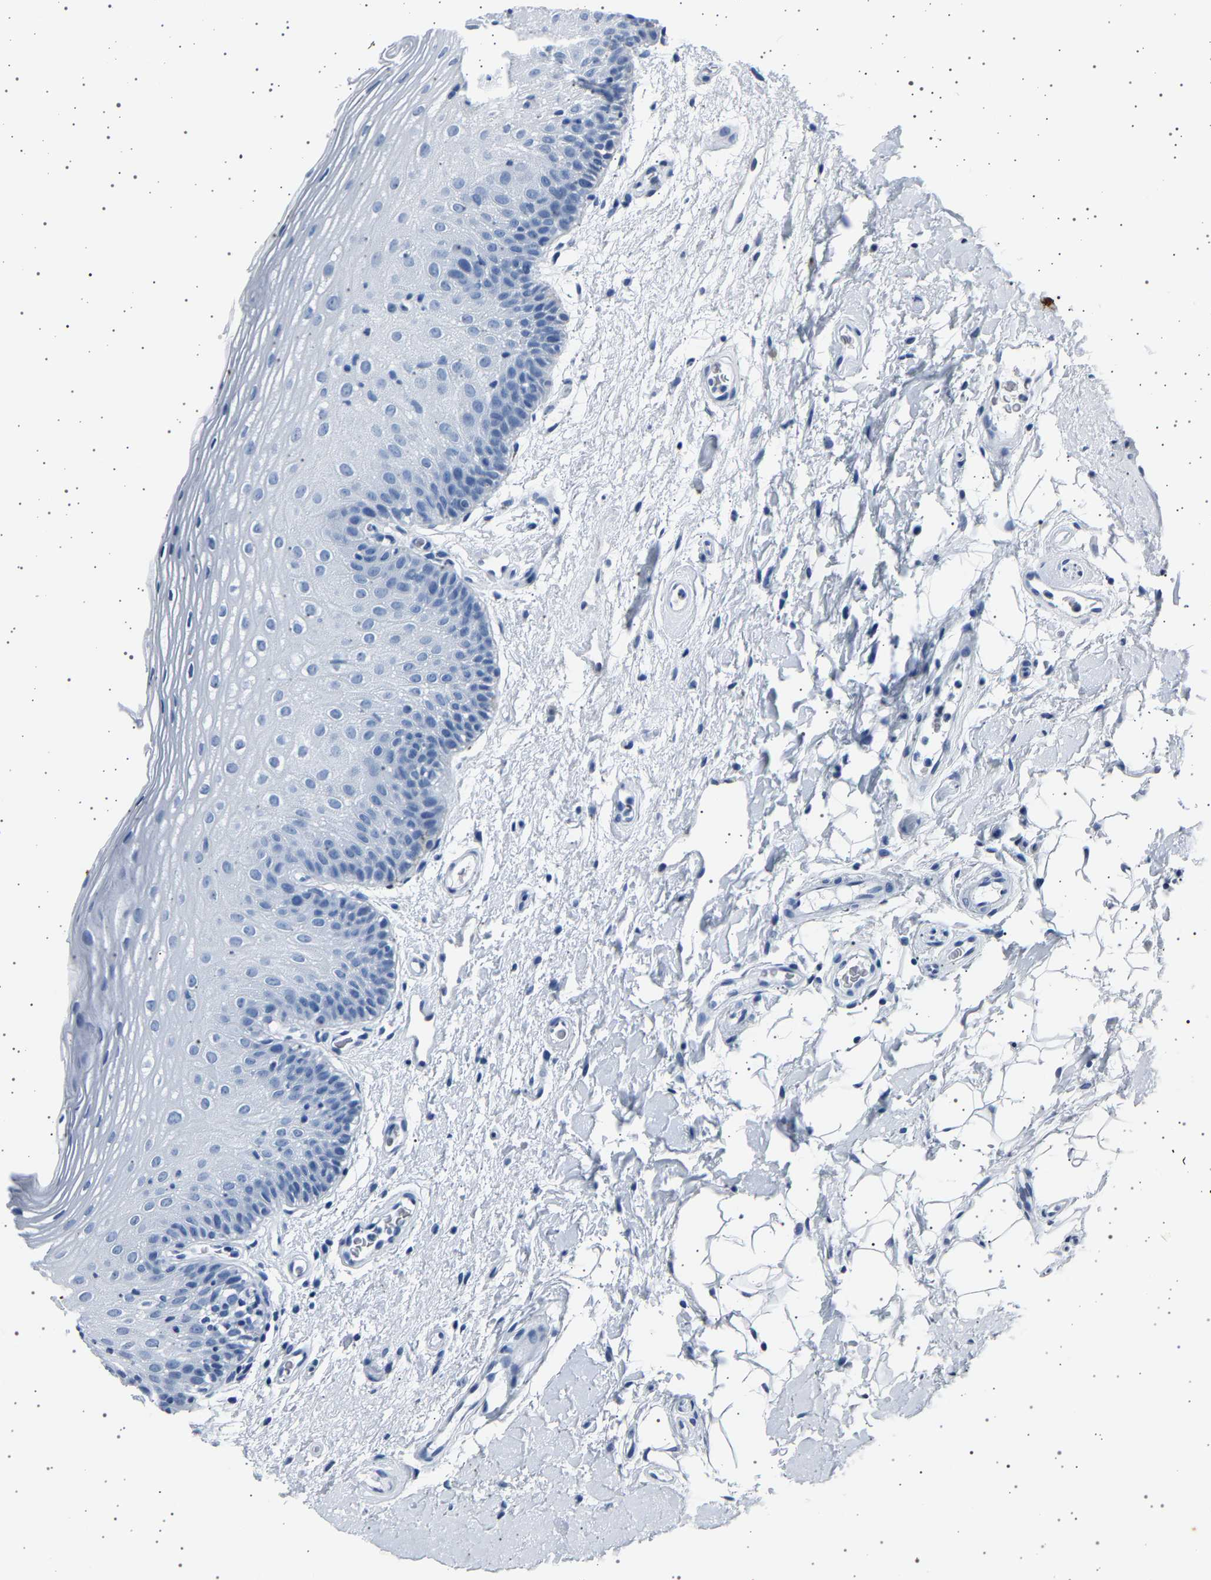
{"staining": {"intensity": "negative", "quantity": "none", "location": "none"}, "tissue": "oral mucosa", "cell_type": "Squamous epithelial cells", "image_type": "normal", "snomed": [{"axis": "morphology", "description": "Normal tissue, NOS"}, {"axis": "morphology", "description": "Squamous cell carcinoma, NOS"}, {"axis": "topography", "description": "Skeletal muscle"}, {"axis": "topography", "description": "Oral tissue"}], "caption": "High power microscopy micrograph of an IHC image of normal oral mucosa, revealing no significant staining in squamous epithelial cells. (Stains: DAB immunohistochemistry (IHC) with hematoxylin counter stain, Microscopy: brightfield microscopy at high magnification).", "gene": "TFF3", "patient": {"sex": "male", "age": 71}}